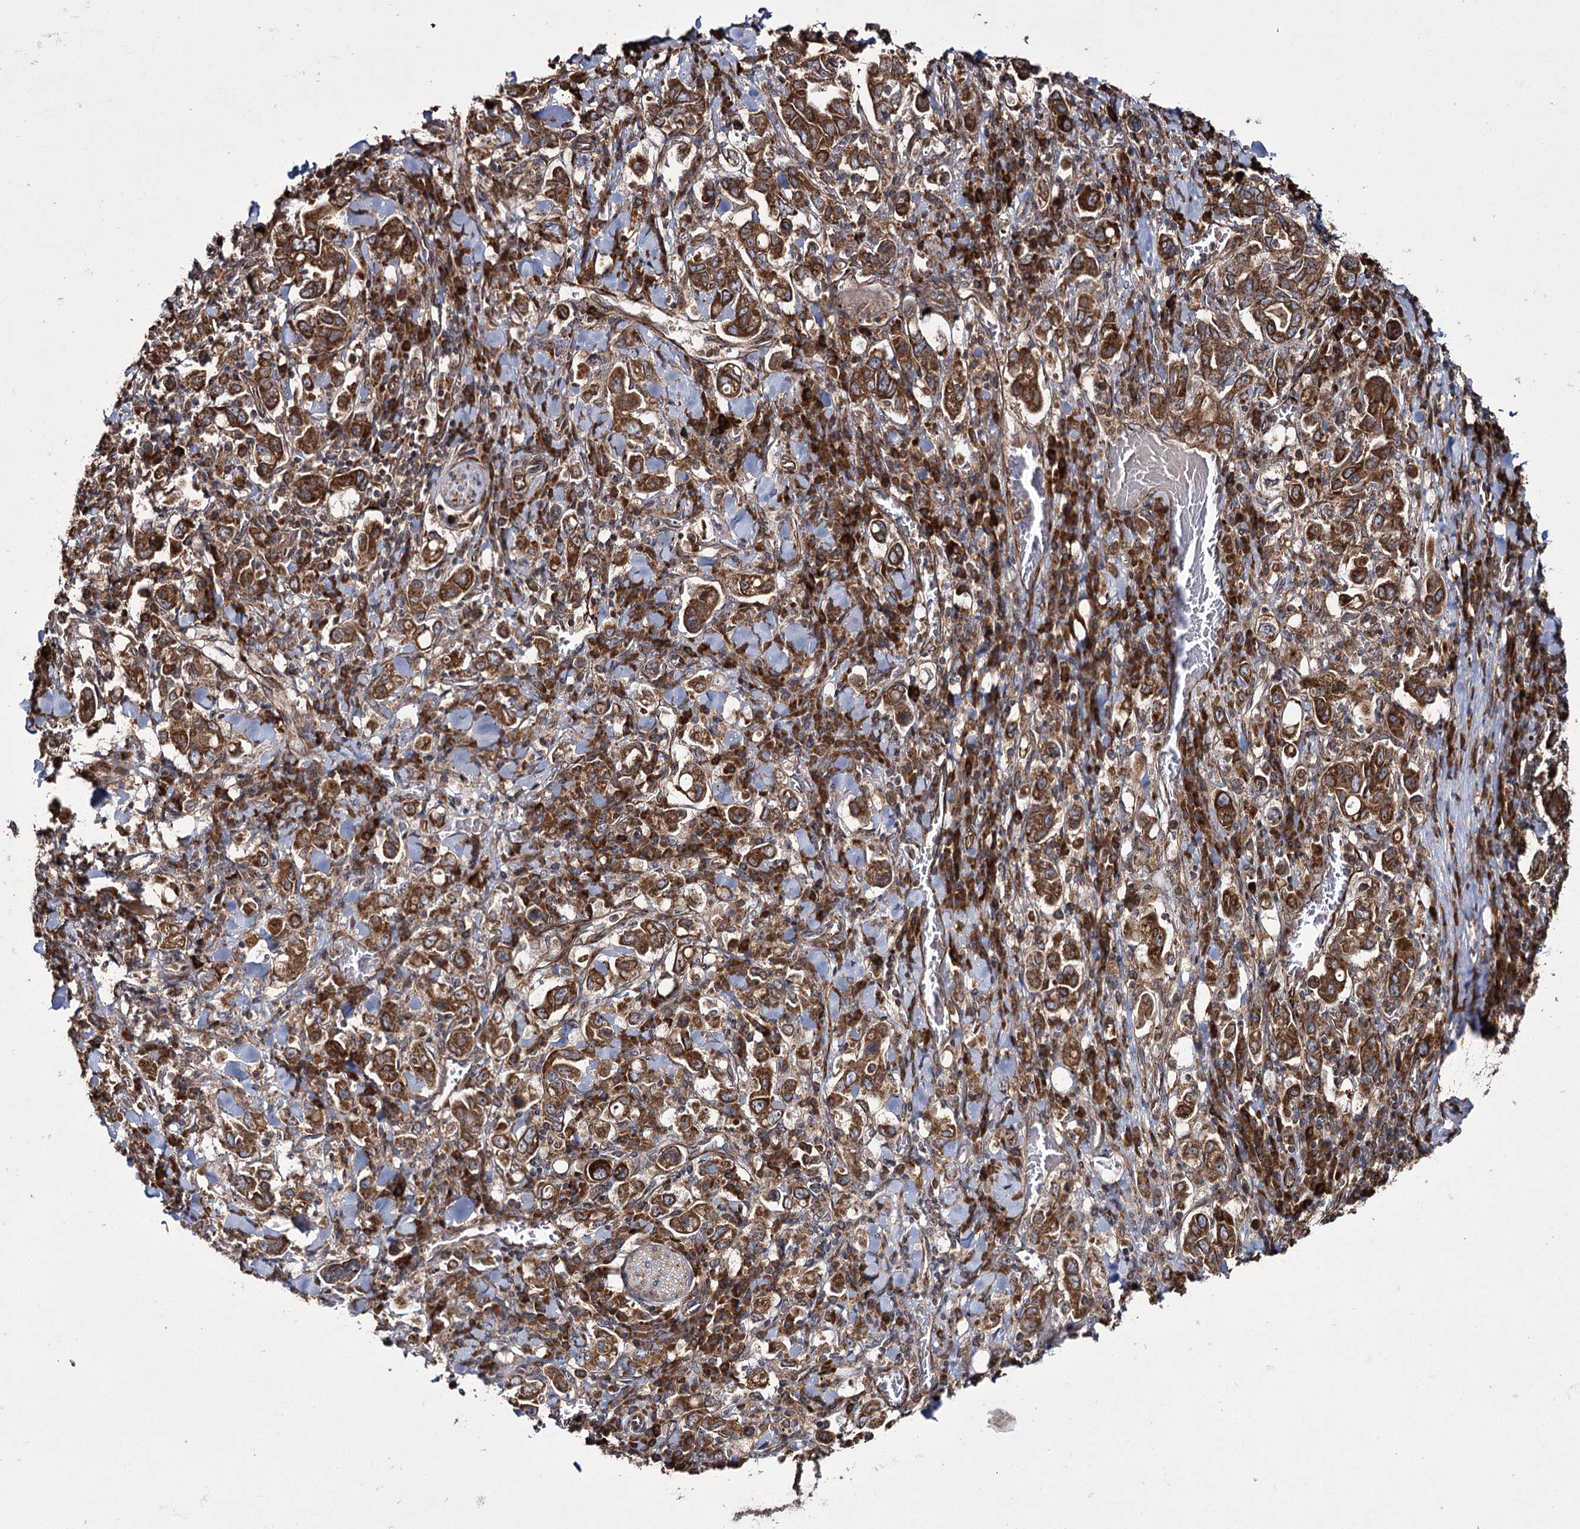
{"staining": {"intensity": "strong", "quantity": ">75%", "location": "cytoplasmic/membranous"}, "tissue": "stomach cancer", "cell_type": "Tumor cells", "image_type": "cancer", "snomed": [{"axis": "morphology", "description": "Adenocarcinoma, NOS"}, {"axis": "topography", "description": "Stomach, upper"}], "caption": "Immunohistochemistry (IHC) of stomach adenocarcinoma displays high levels of strong cytoplasmic/membranous expression in about >75% of tumor cells.", "gene": "HECTD2", "patient": {"sex": "male", "age": 62}}